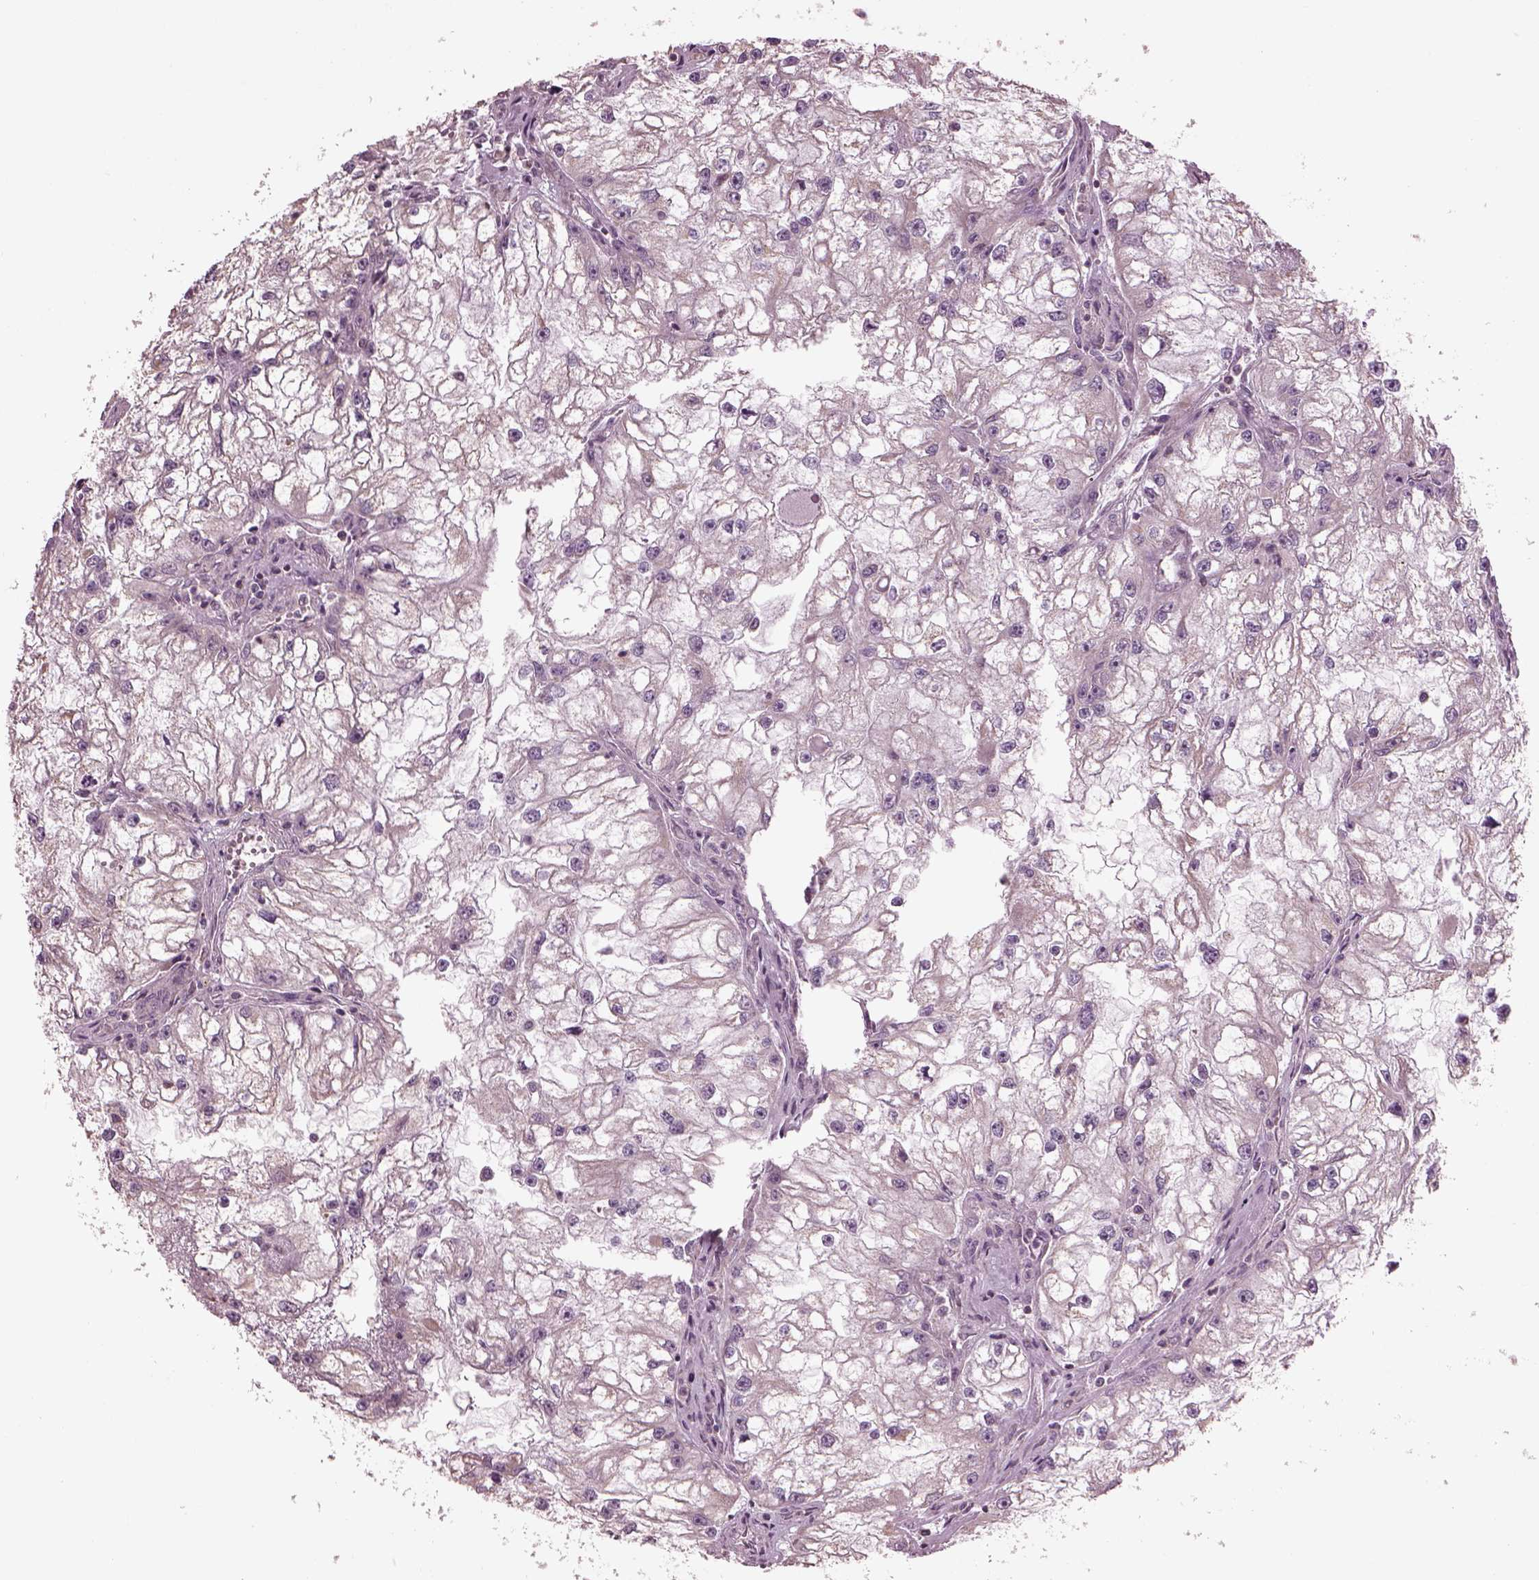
{"staining": {"intensity": "negative", "quantity": "none", "location": "none"}, "tissue": "renal cancer", "cell_type": "Tumor cells", "image_type": "cancer", "snomed": [{"axis": "morphology", "description": "Adenocarcinoma, NOS"}, {"axis": "topography", "description": "Kidney"}], "caption": "Tumor cells show no significant protein expression in renal cancer (adenocarcinoma).", "gene": "SPATA7", "patient": {"sex": "male", "age": 59}}